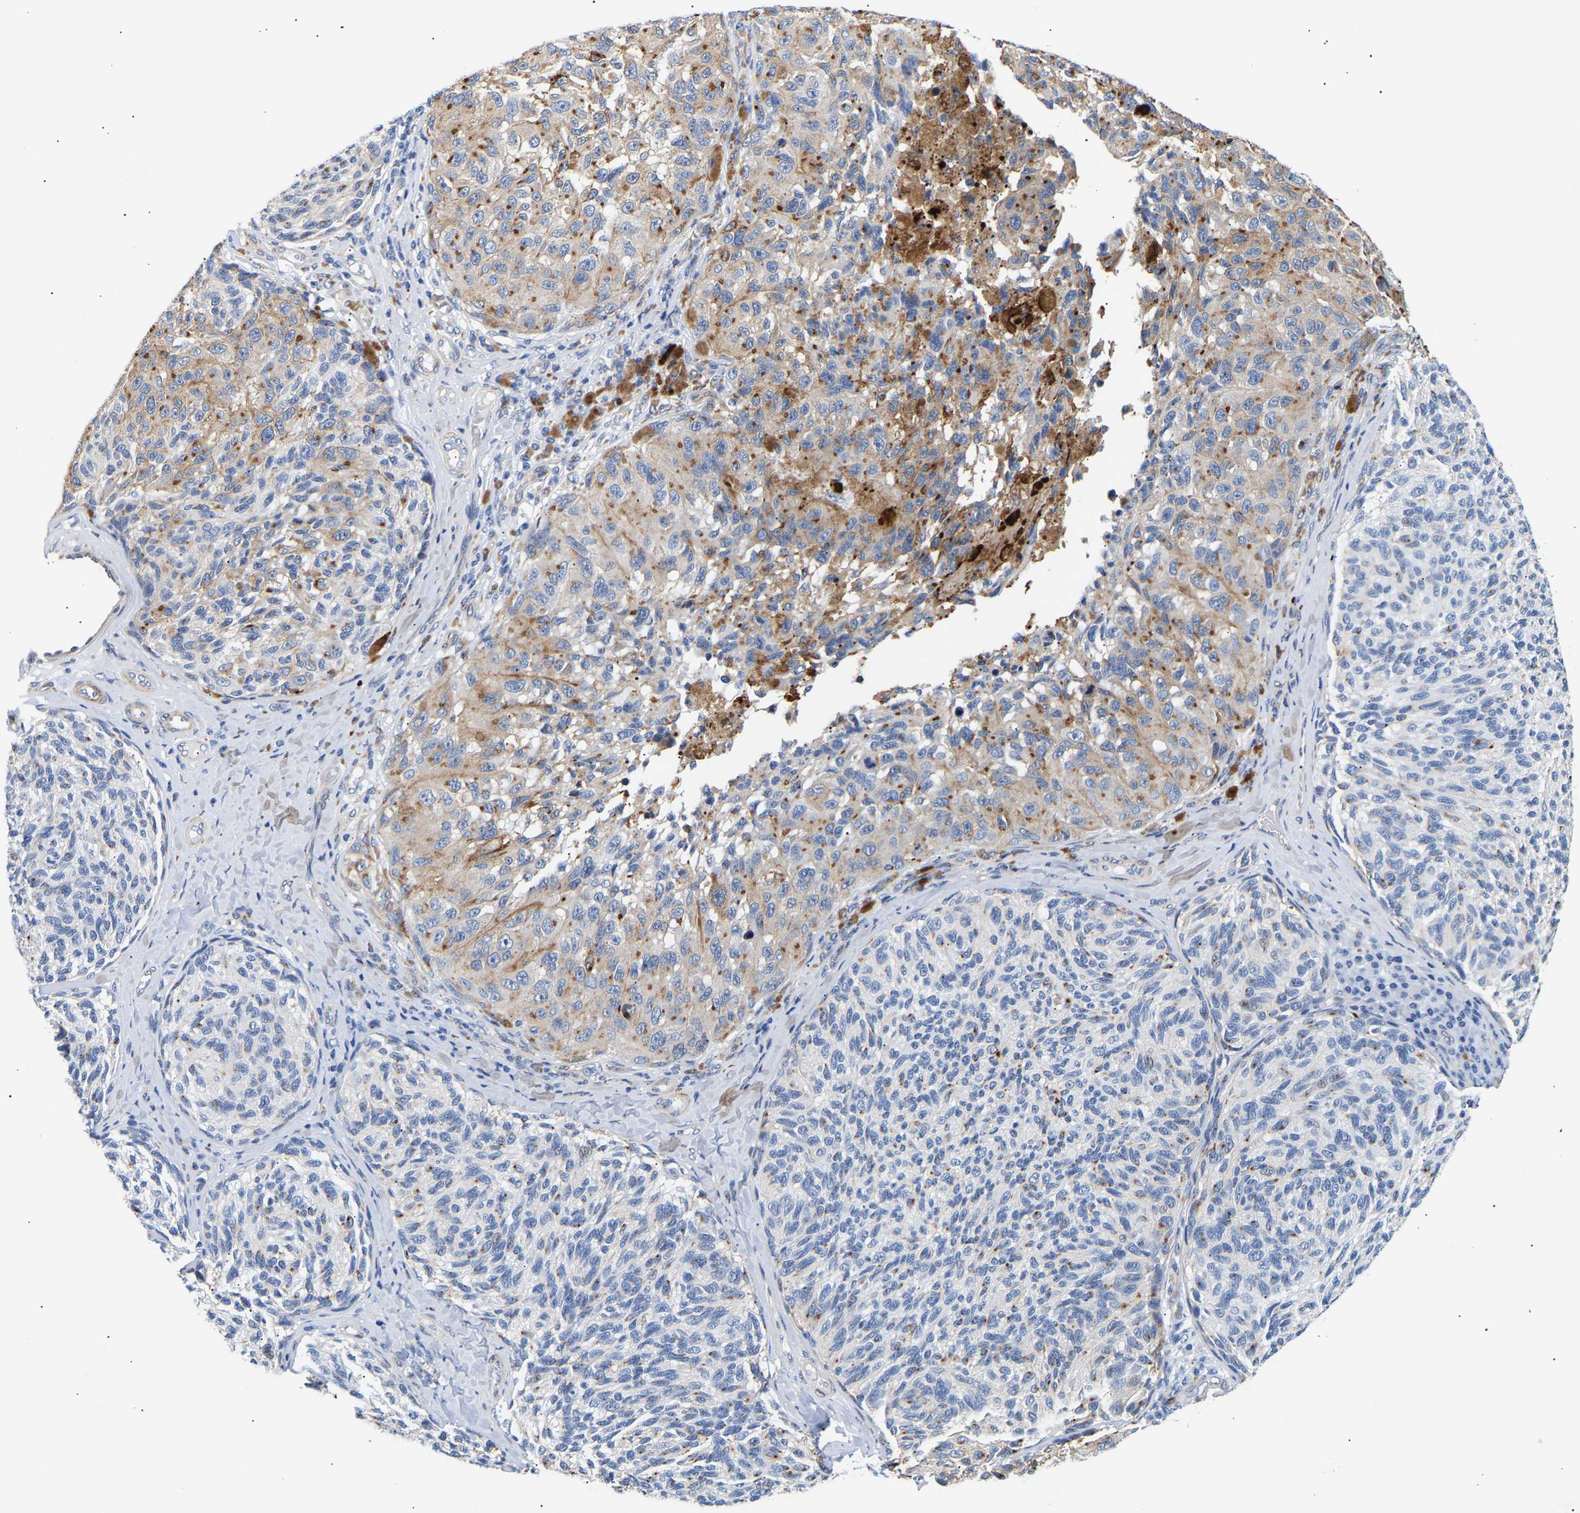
{"staining": {"intensity": "weak", "quantity": "25%-75%", "location": "cytoplasmic/membranous"}, "tissue": "melanoma", "cell_type": "Tumor cells", "image_type": "cancer", "snomed": [{"axis": "morphology", "description": "Malignant melanoma, NOS"}, {"axis": "topography", "description": "Skin"}], "caption": "Melanoma stained with a protein marker displays weak staining in tumor cells.", "gene": "IGFBP7", "patient": {"sex": "female", "age": 73}}